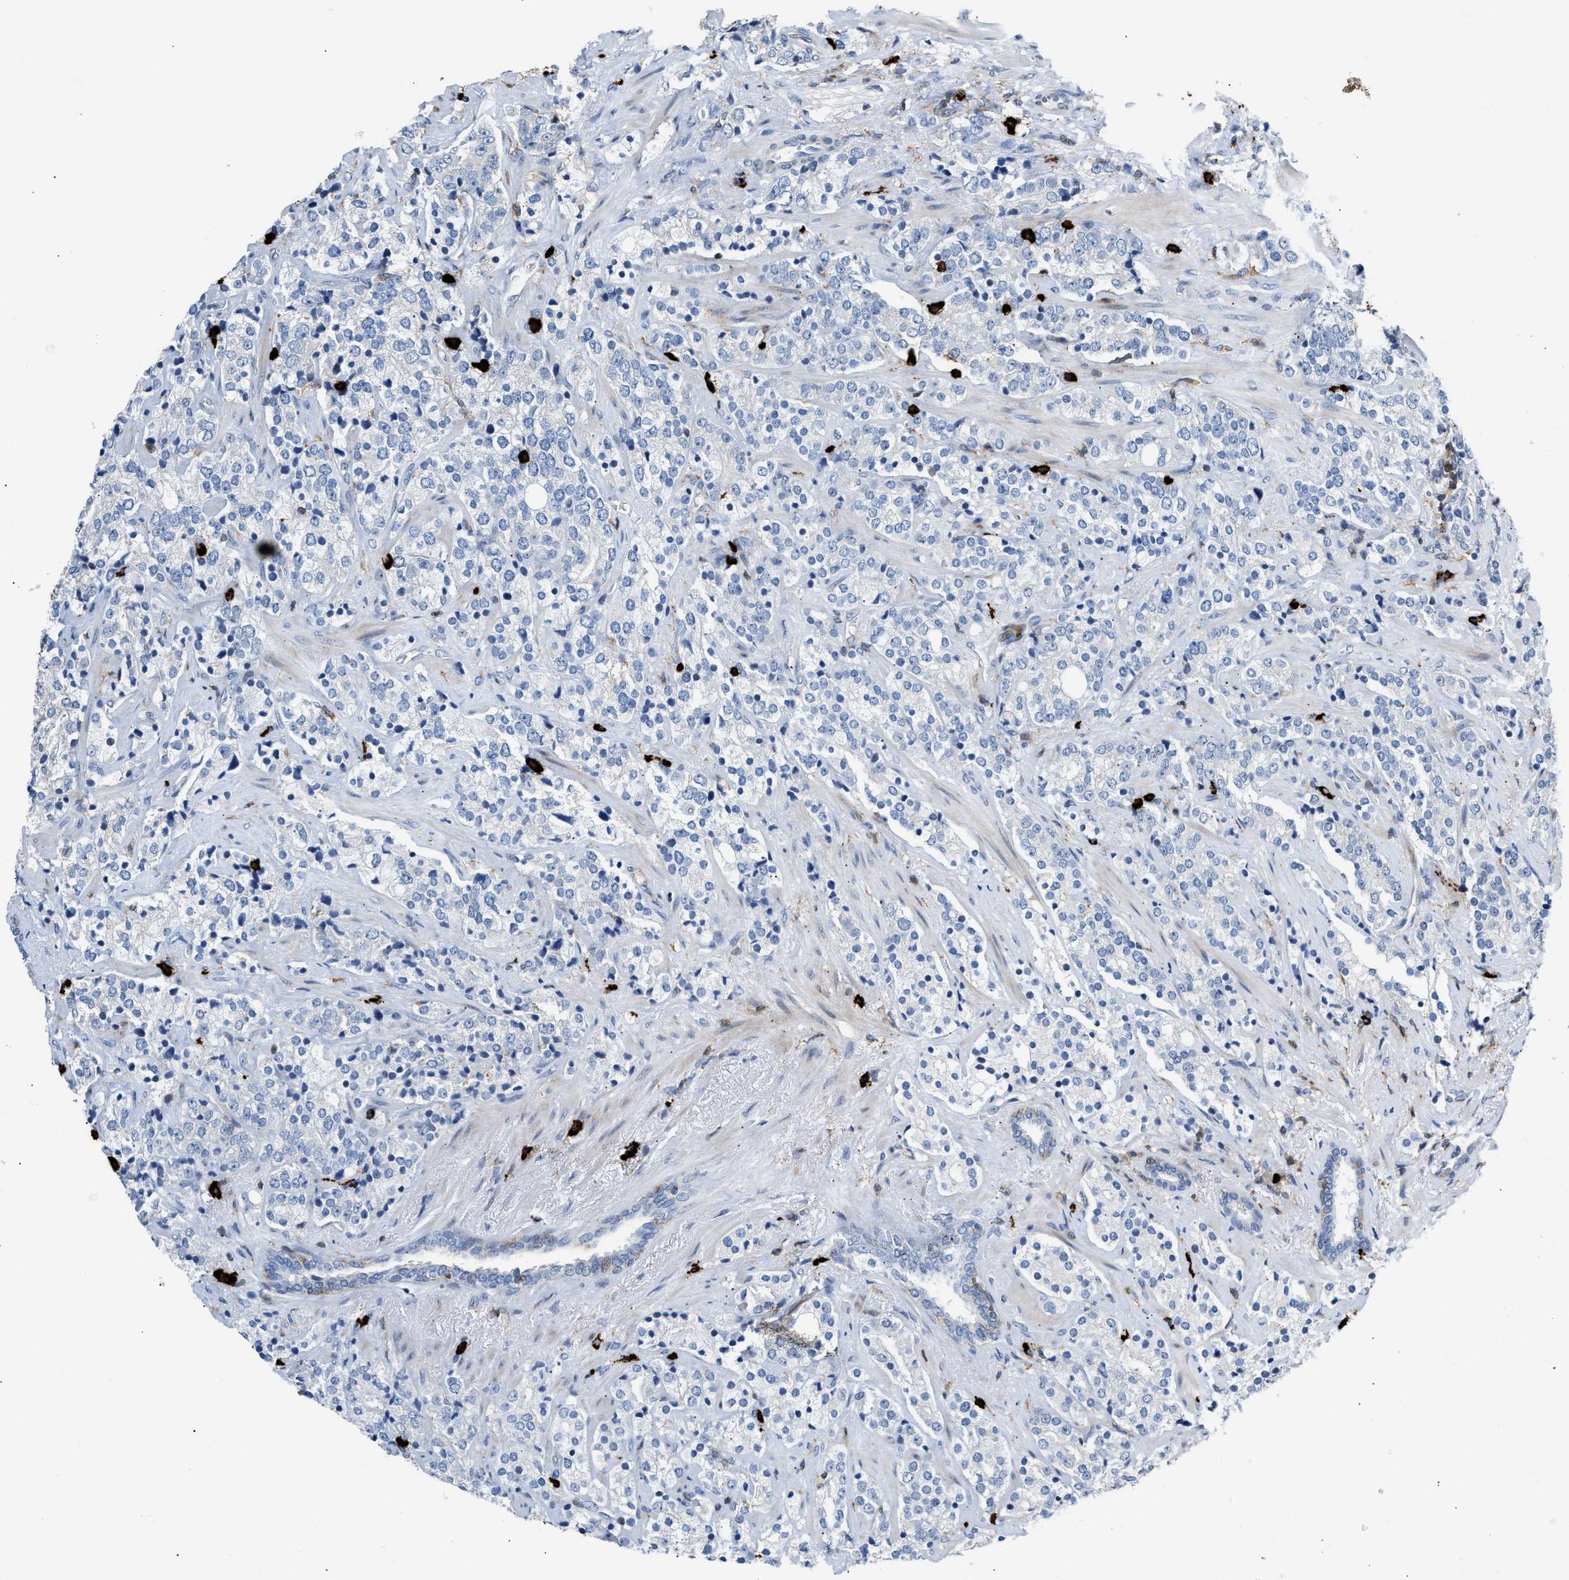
{"staining": {"intensity": "negative", "quantity": "none", "location": "none"}, "tissue": "prostate cancer", "cell_type": "Tumor cells", "image_type": "cancer", "snomed": [{"axis": "morphology", "description": "Adenocarcinoma, High grade"}, {"axis": "topography", "description": "Prostate"}], "caption": "This photomicrograph is of high-grade adenocarcinoma (prostate) stained with IHC to label a protein in brown with the nuclei are counter-stained blue. There is no staining in tumor cells.", "gene": "ATP9A", "patient": {"sex": "male", "age": 71}}